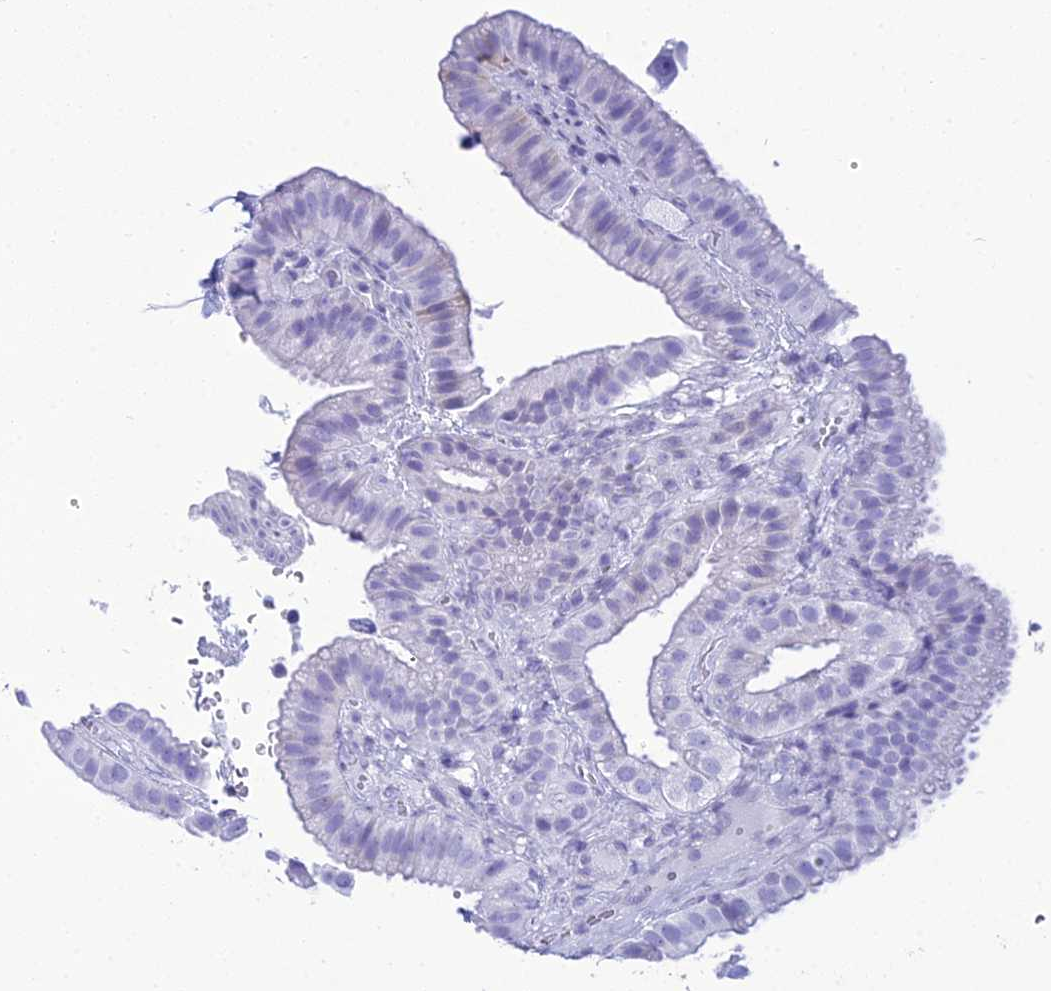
{"staining": {"intensity": "moderate", "quantity": "<25%", "location": "cytoplasmic/membranous"}, "tissue": "gallbladder", "cell_type": "Glandular cells", "image_type": "normal", "snomed": [{"axis": "morphology", "description": "Normal tissue, NOS"}, {"axis": "topography", "description": "Gallbladder"}], "caption": "Protein staining of unremarkable gallbladder exhibits moderate cytoplasmic/membranous expression in about <25% of glandular cells.", "gene": "ZNF442", "patient": {"sex": "female", "age": 61}}